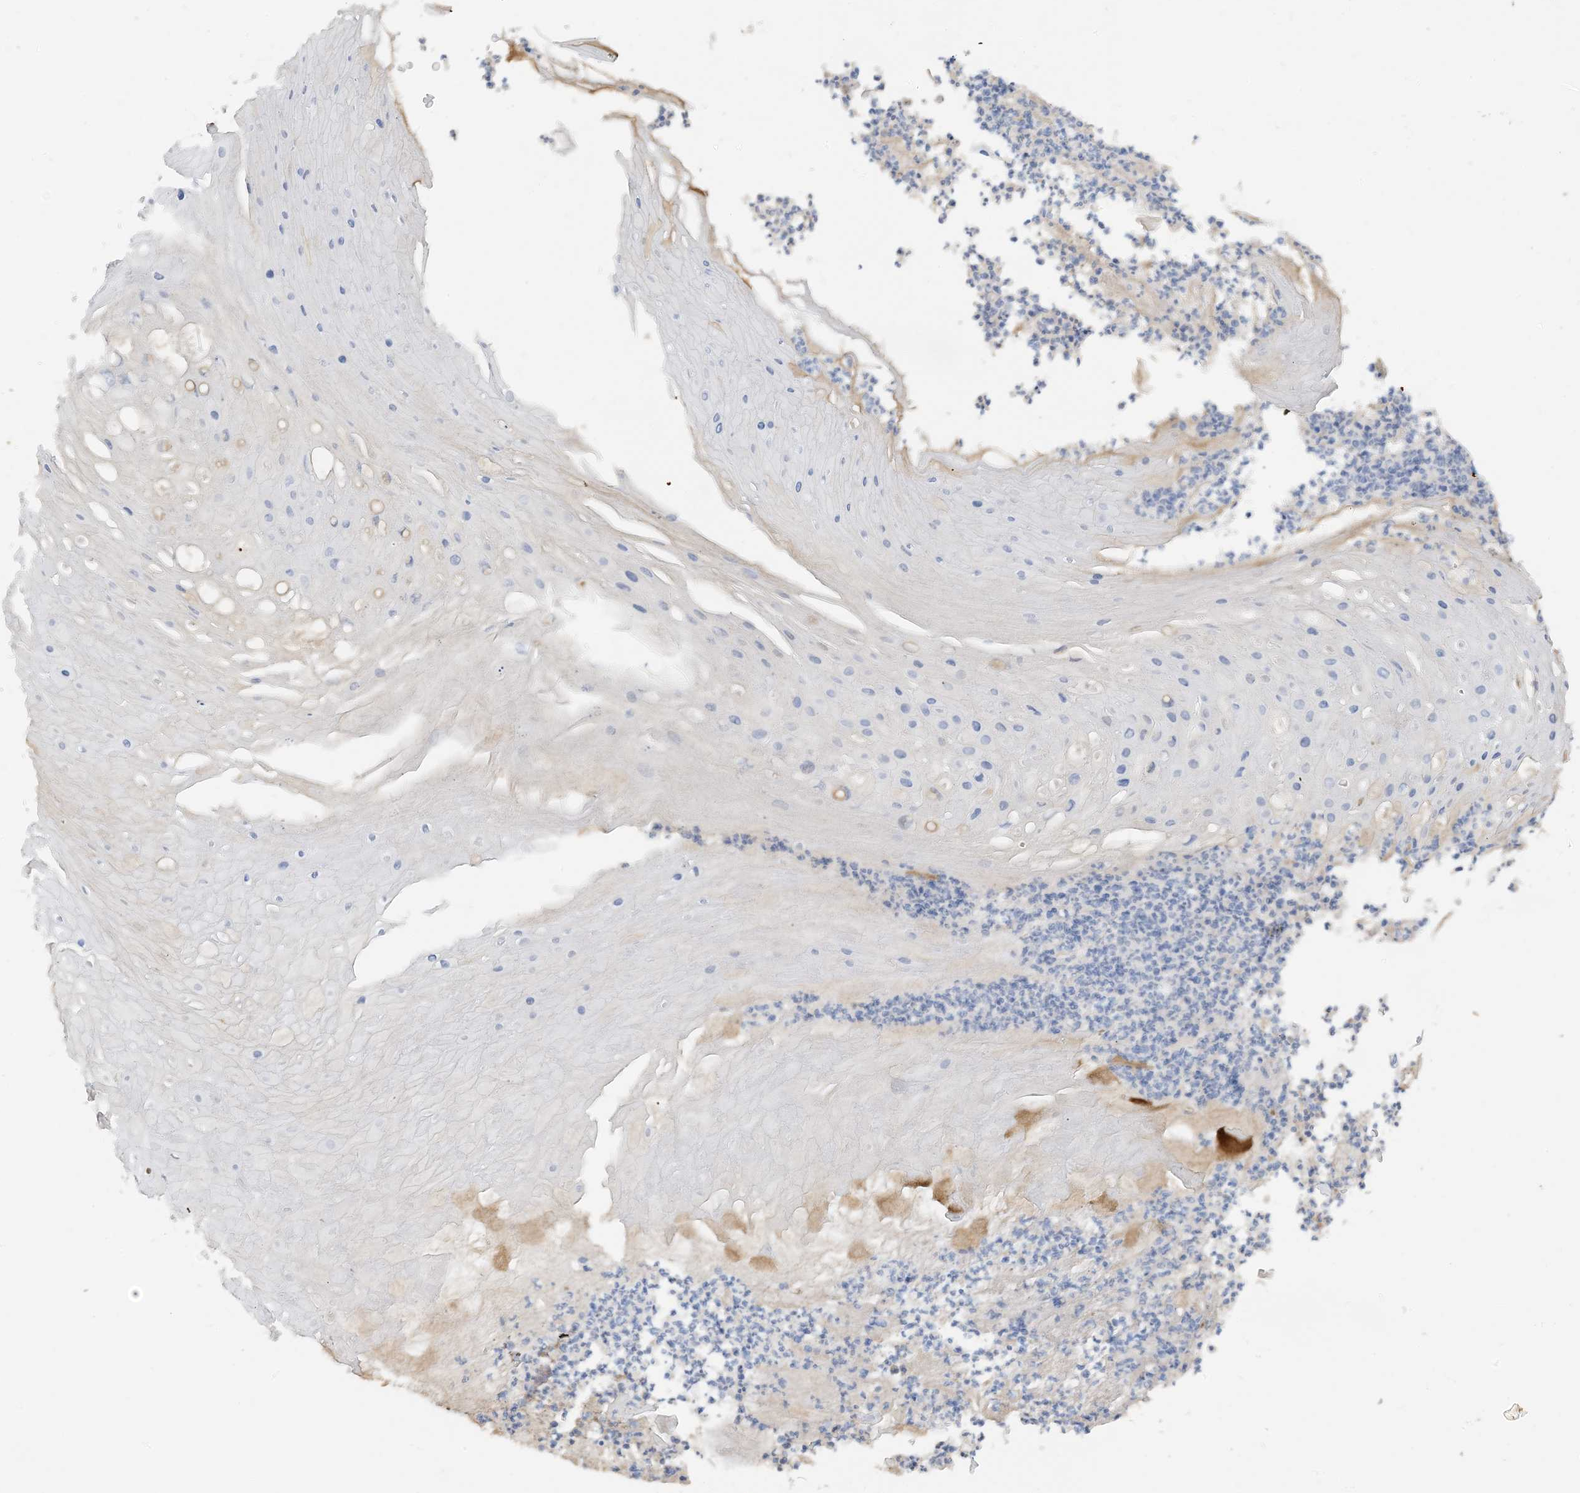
{"staining": {"intensity": "negative", "quantity": "none", "location": "none"}, "tissue": "skin cancer", "cell_type": "Tumor cells", "image_type": "cancer", "snomed": [{"axis": "morphology", "description": "Squamous cell carcinoma, NOS"}, {"axis": "topography", "description": "Skin"}], "caption": "This is an immunohistochemistry micrograph of human skin cancer (squamous cell carcinoma). There is no expression in tumor cells.", "gene": "CTRL", "patient": {"sex": "female", "age": 88}}